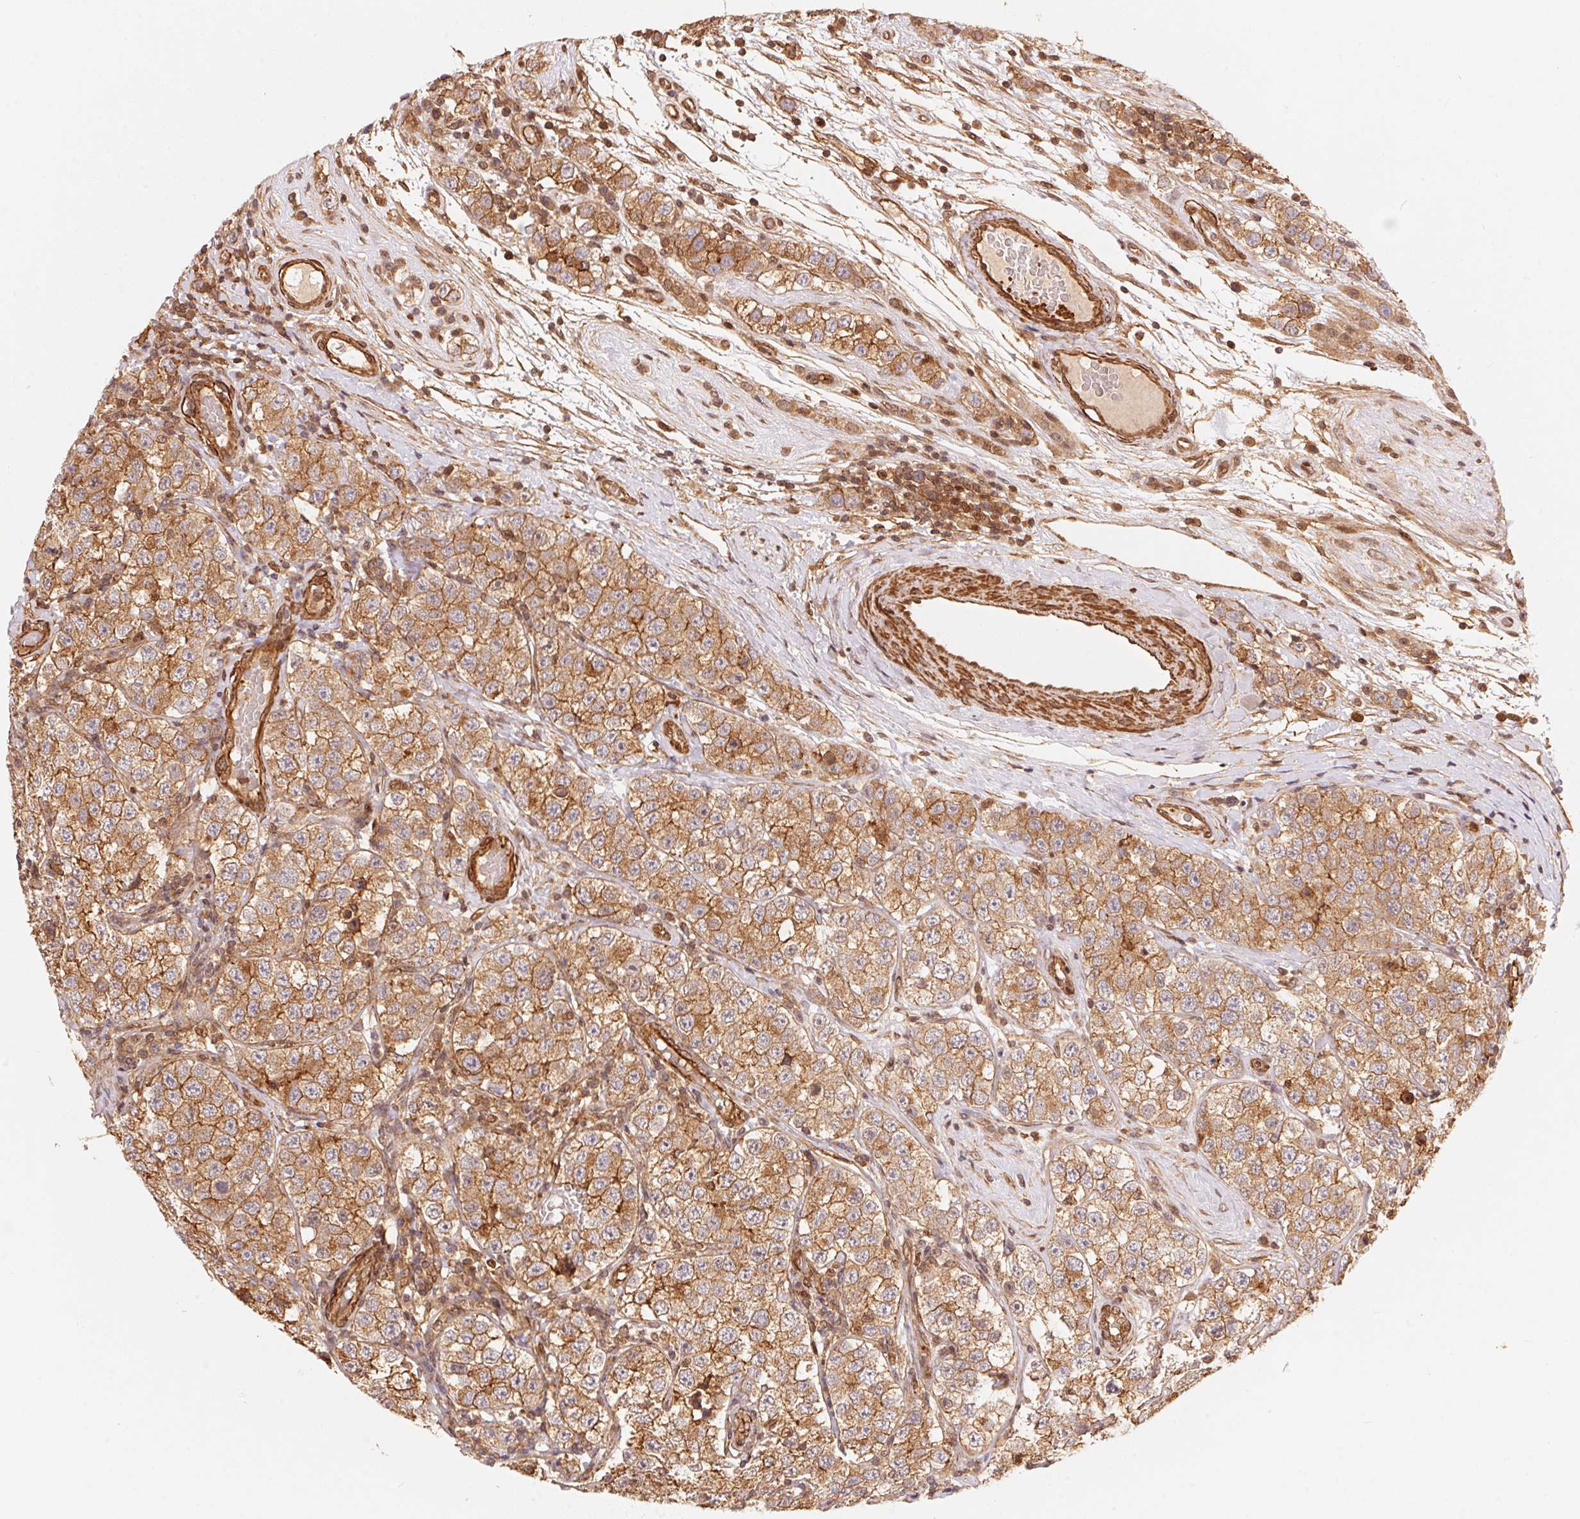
{"staining": {"intensity": "moderate", "quantity": ">75%", "location": "cytoplasmic/membranous"}, "tissue": "testis cancer", "cell_type": "Tumor cells", "image_type": "cancer", "snomed": [{"axis": "morphology", "description": "Seminoma, NOS"}, {"axis": "topography", "description": "Testis"}], "caption": "Brown immunohistochemical staining in human testis cancer reveals moderate cytoplasmic/membranous positivity in about >75% of tumor cells.", "gene": "TNIP2", "patient": {"sex": "male", "age": 34}}